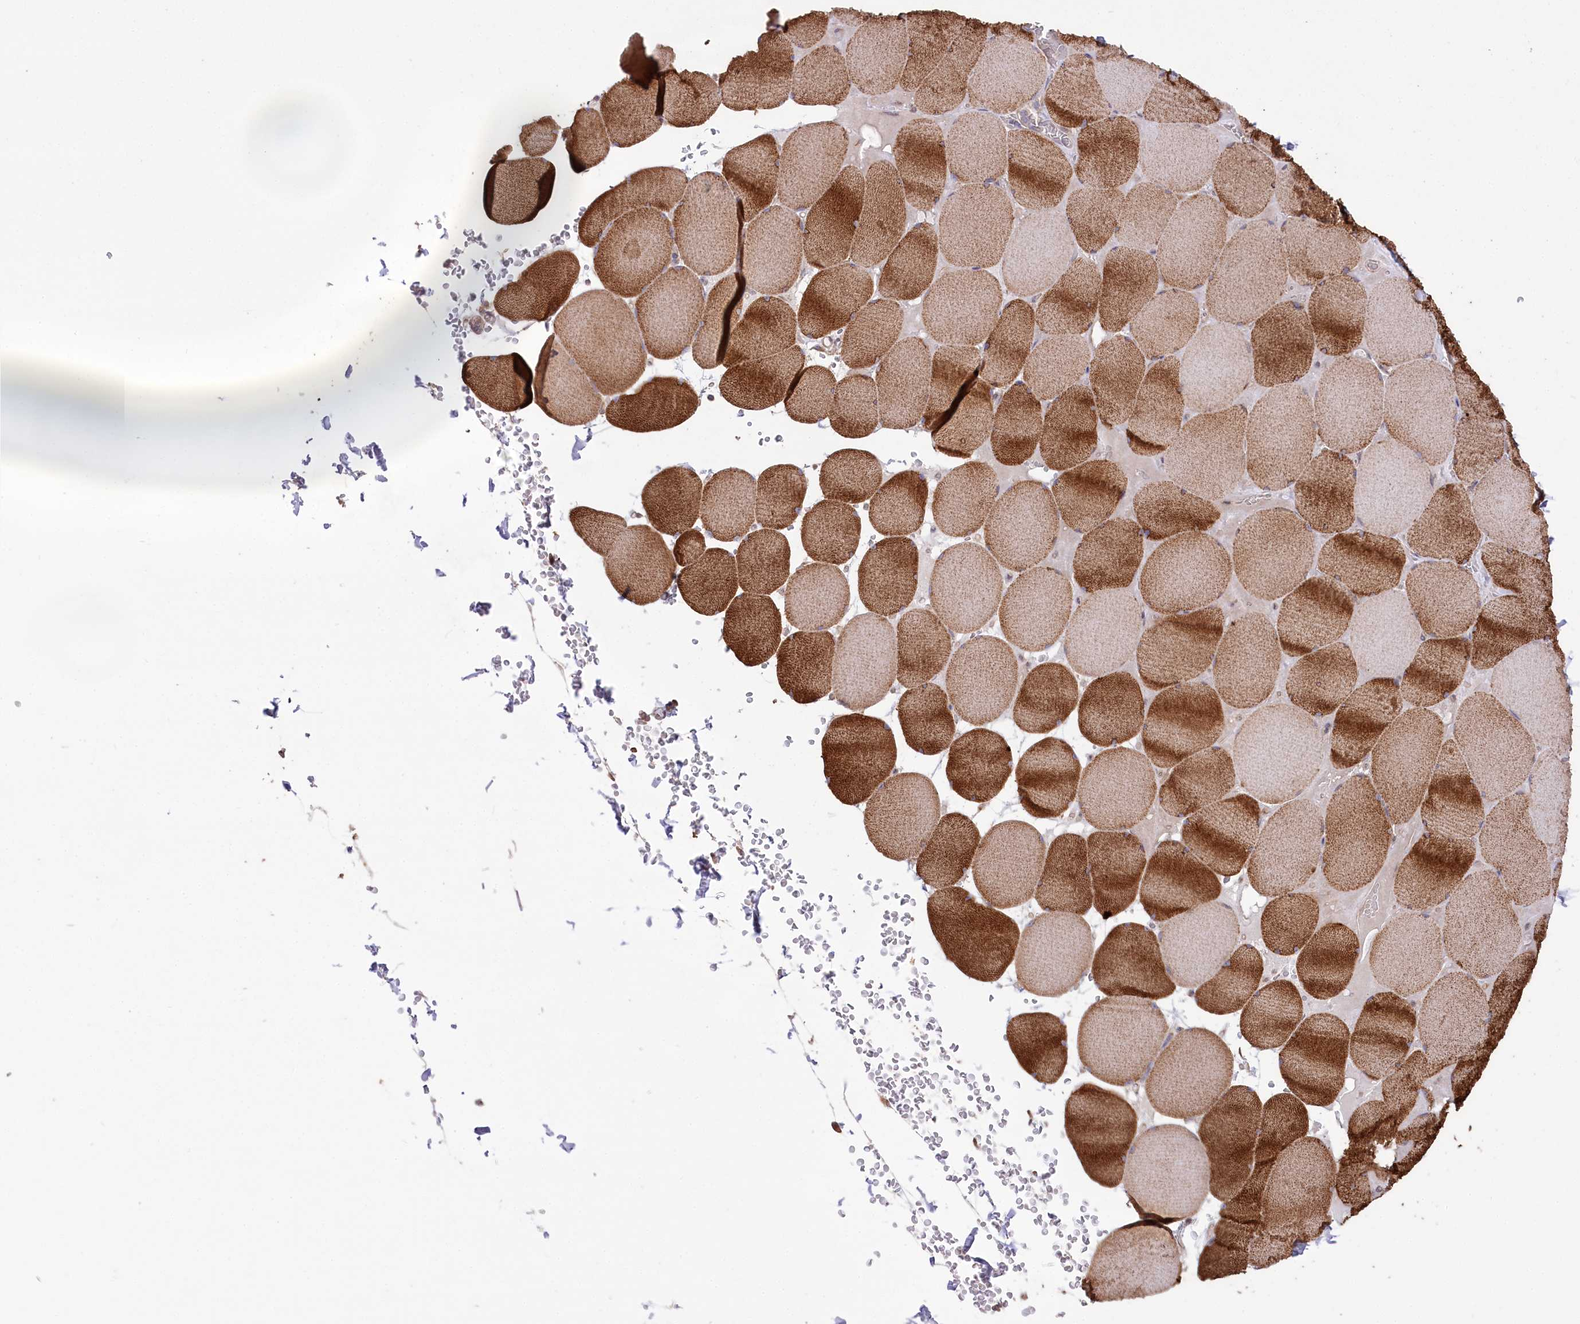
{"staining": {"intensity": "strong", "quantity": "25%-75%", "location": "cytoplasmic/membranous"}, "tissue": "skeletal muscle", "cell_type": "Myocytes", "image_type": "normal", "snomed": [{"axis": "morphology", "description": "Normal tissue, NOS"}, {"axis": "topography", "description": "Skeletal muscle"}, {"axis": "topography", "description": "Head-Neck"}], "caption": "This photomicrograph shows unremarkable skeletal muscle stained with immunohistochemistry to label a protein in brown. The cytoplasmic/membranous of myocytes show strong positivity for the protein. Nuclei are counter-stained blue.", "gene": "PRSS53", "patient": {"sex": "male", "age": 66}}